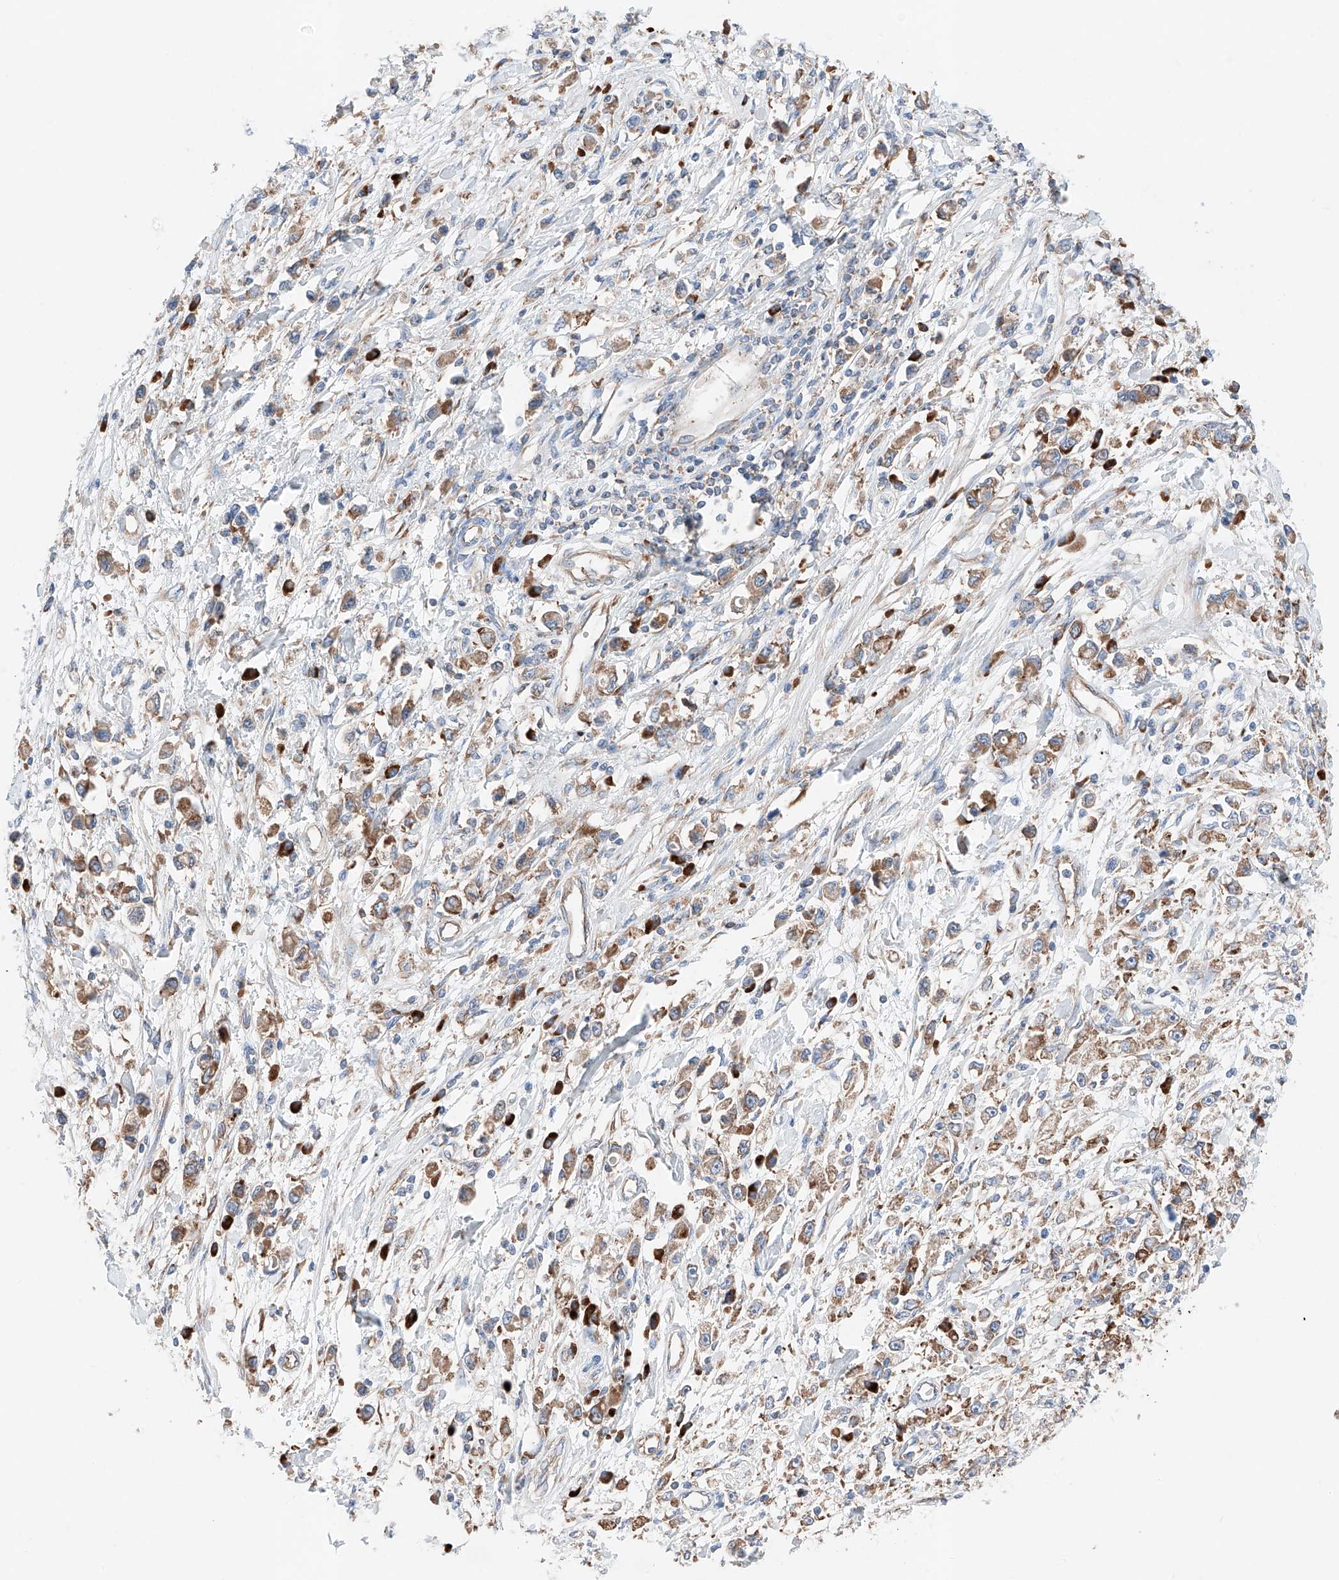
{"staining": {"intensity": "moderate", "quantity": ">75%", "location": "cytoplasmic/membranous"}, "tissue": "stomach cancer", "cell_type": "Tumor cells", "image_type": "cancer", "snomed": [{"axis": "morphology", "description": "Adenocarcinoma, NOS"}, {"axis": "topography", "description": "Stomach"}], "caption": "This micrograph reveals stomach cancer stained with IHC to label a protein in brown. The cytoplasmic/membranous of tumor cells show moderate positivity for the protein. Nuclei are counter-stained blue.", "gene": "CRELD1", "patient": {"sex": "female", "age": 59}}